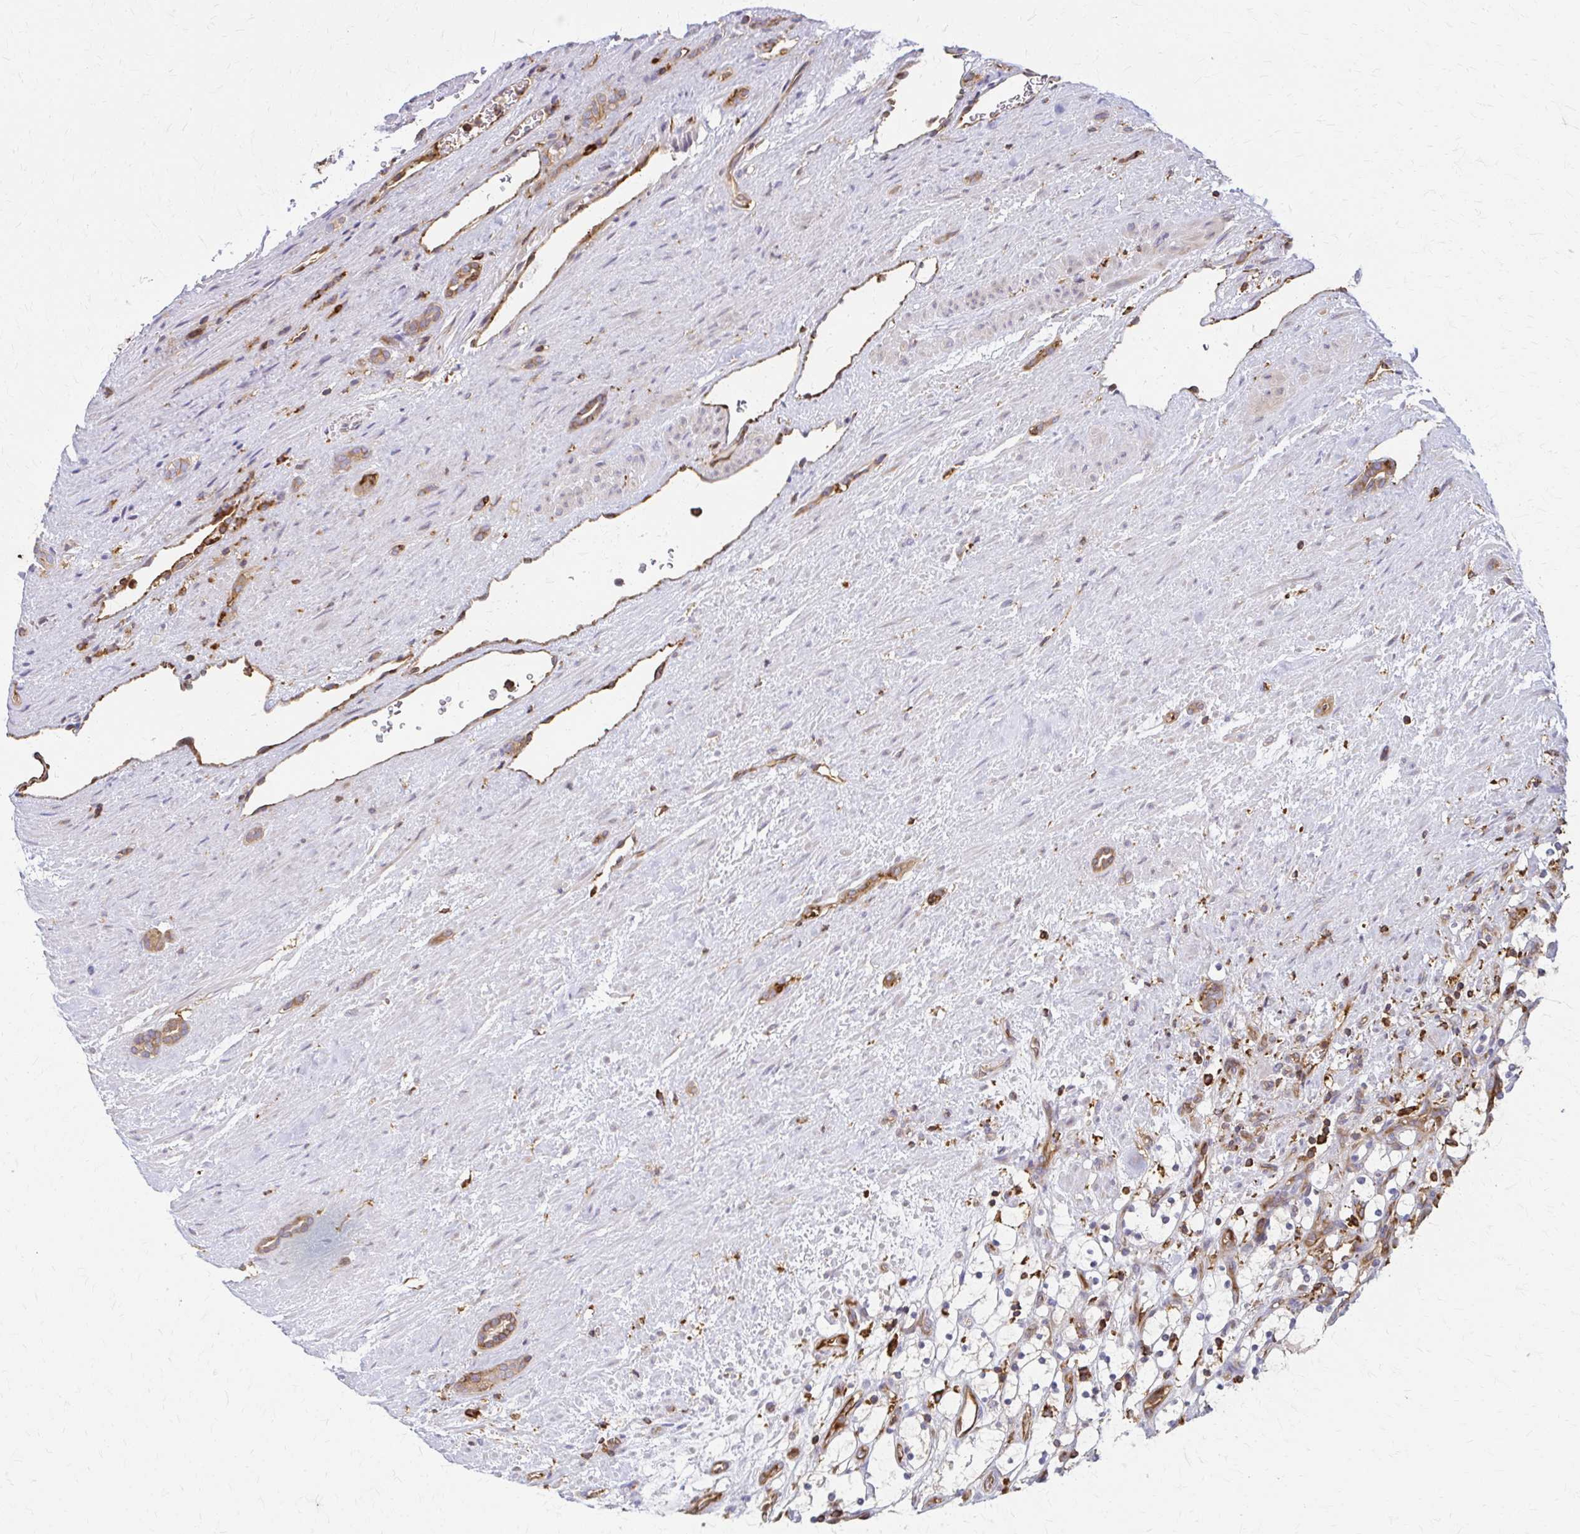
{"staining": {"intensity": "negative", "quantity": "none", "location": "none"}, "tissue": "renal cancer", "cell_type": "Tumor cells", "image_type": "cancer", "snomed": [{"axis": "morphology", "description": "Adenocarcinoma, NOS"}, {"axis": "topography", "description": "Kidney"}], "caption": "DAB (3,3'-diaminobenzidine) immunohistochemical staining of human renal adenocarcinoma exhibits no significant positivity in tumor cells. The staining is performed using DAB brown chromogen with nuclei counter-stained in using hematoxylin.", "gene": "WASF2", "patient": {"sex": "female", "age": 69}}